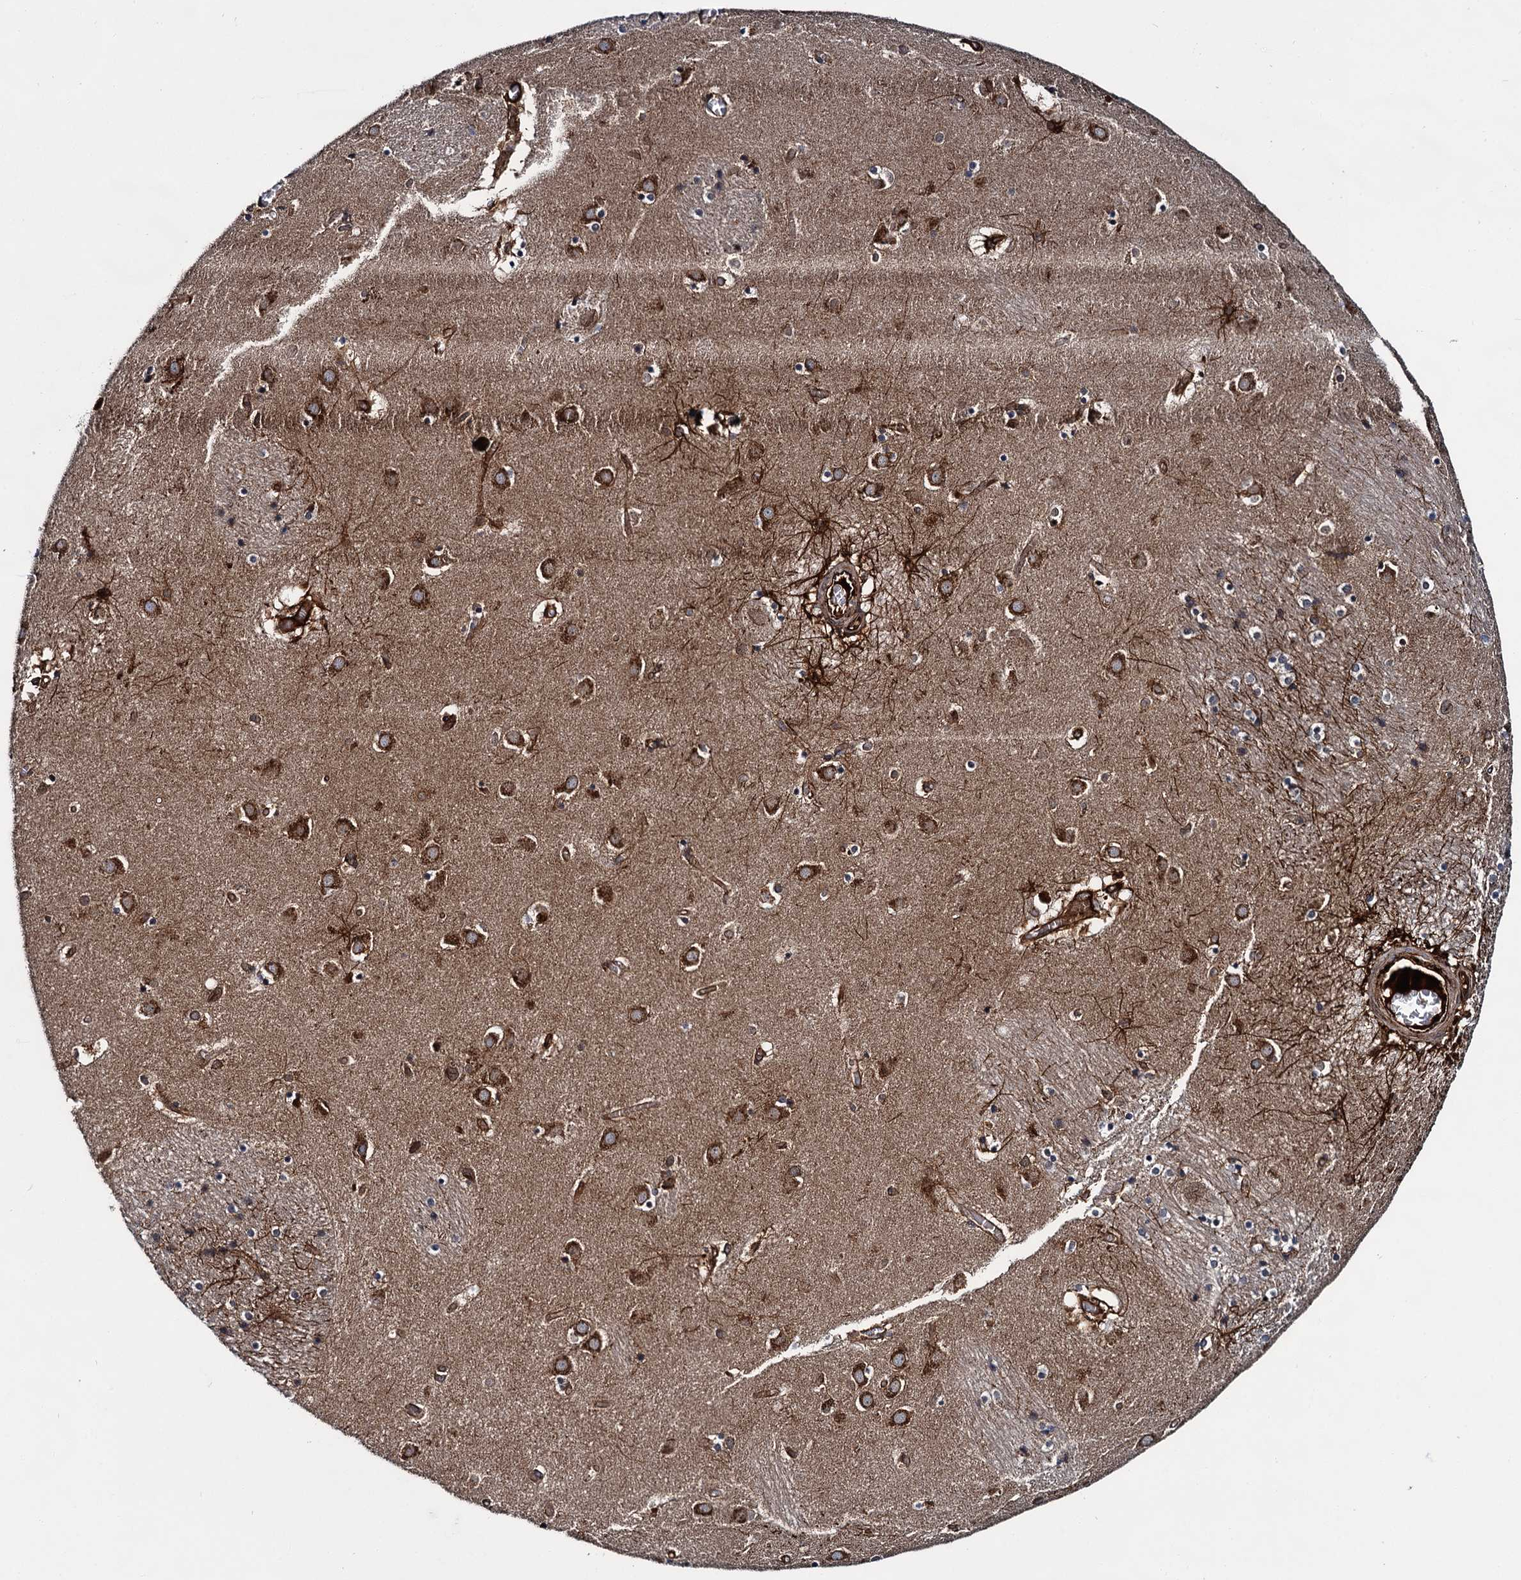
{"staining": {"intensity": "strong", "quantity": "<25%", "location": "cytoplasmic/membranous"}, "tissue": "caudate", "cell_type": "Glial cells", "image_type": "normal", "snomed": [{"axis": "morphology", "description": "Normal tissue, NOS"}, {"axis": "topography", "description": "Lateral ventricle wall"}], "caption": "A high-resolution image shows immunohistochemistry (IHC) staining of unremarkable caudate, which reveals strong cytoplasmic/membranous expression in approximately <25% of glial cells.", "gene": "ZFYVE19", "patient": {"sex": "male", "age": 70}}